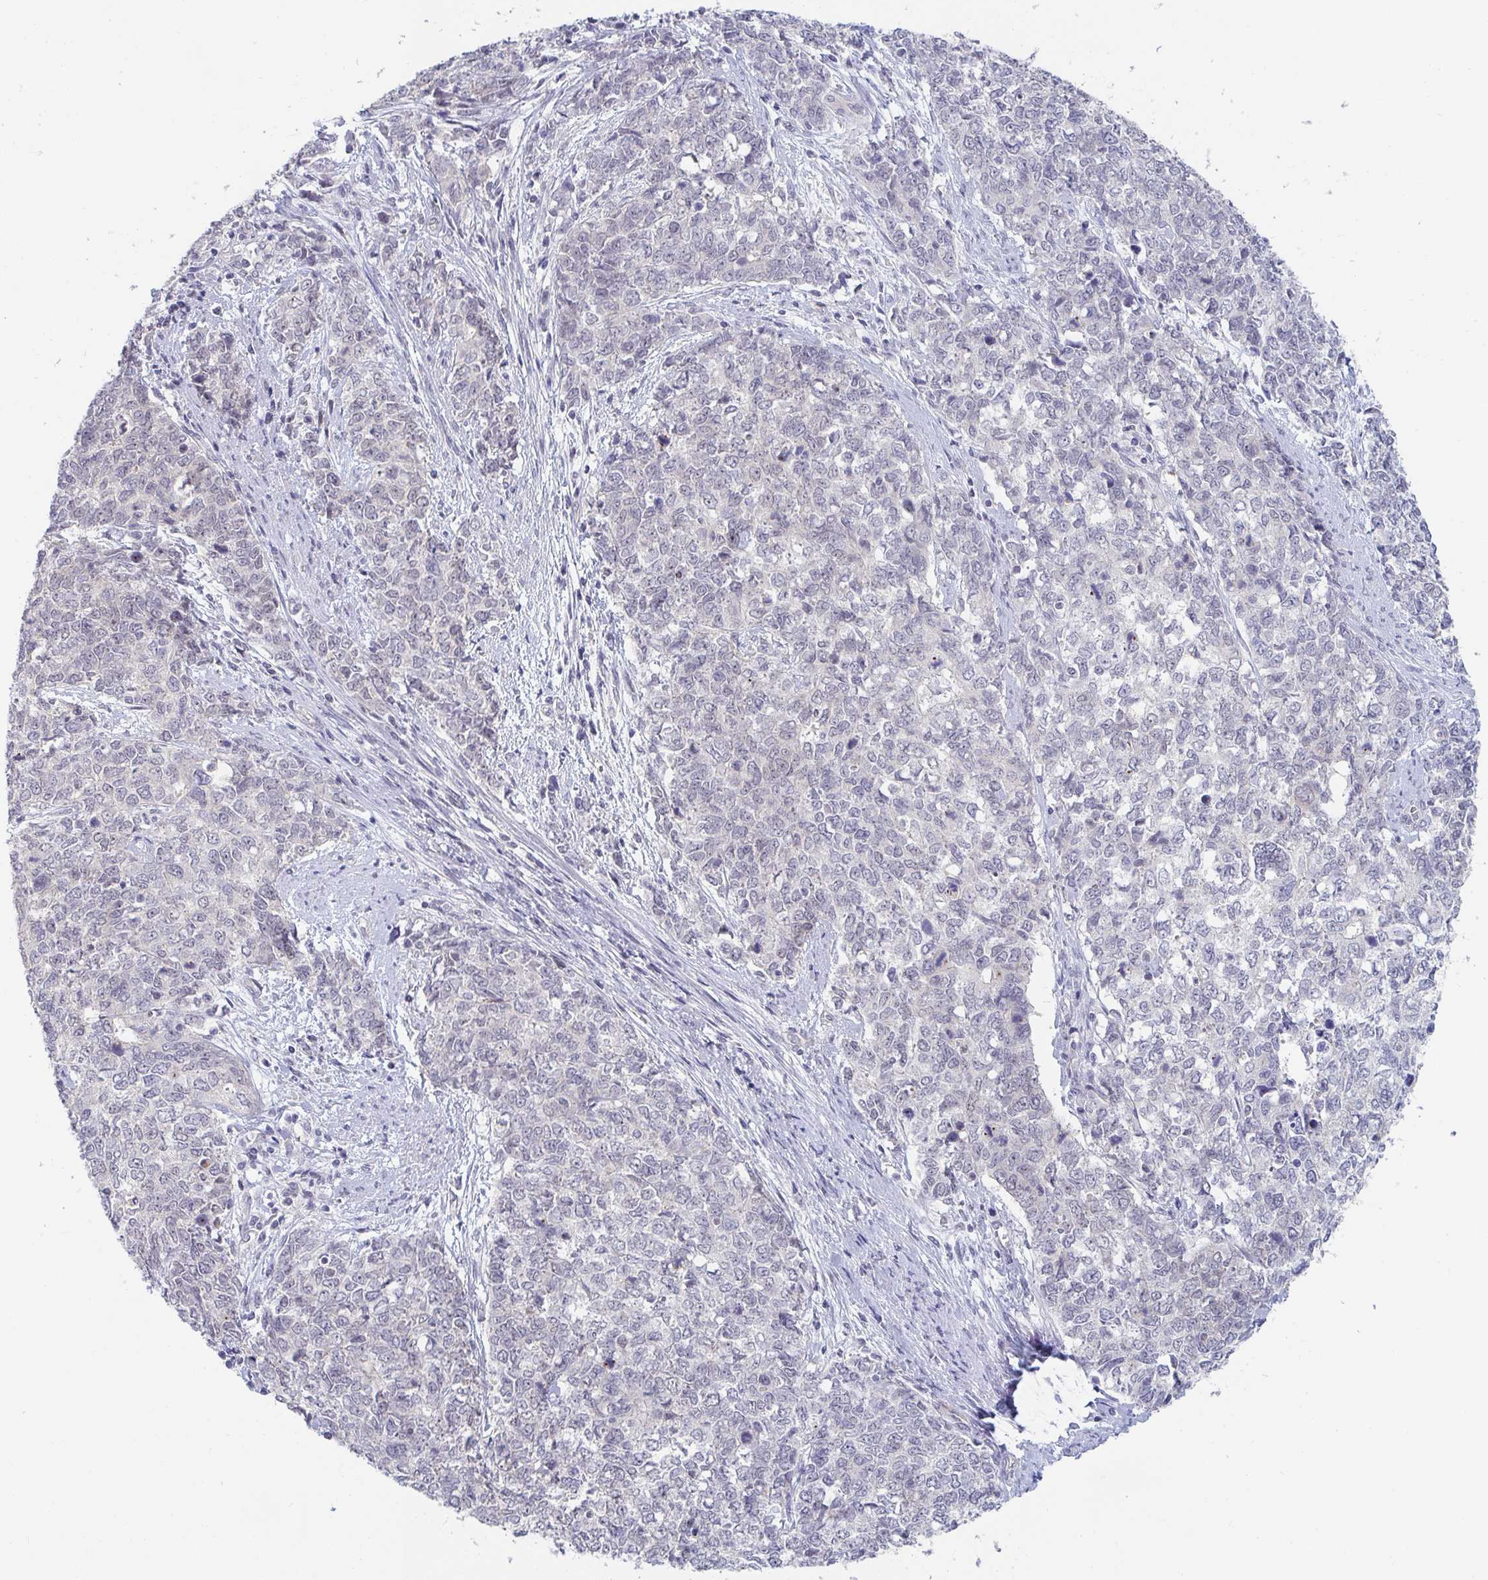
{"staining": {"intensity": "negative", "quantity": "none", "location": "none"}, "tissue": "cervical cancer", "cell_type": "Tumor cells", "image_type": "cancer", "snomed": [{"axis": "morphology", "description": "Adenocarcinoma, NOS"}, {"axis": "topography", "description": "Cervix"}], "caption": "Cervical cancer stained for a protein using immunohistochemistry (IHC) displays no expression tumor cells.", "gene": "FAM156B", "patient": {"sex": "female", "age": 63}}